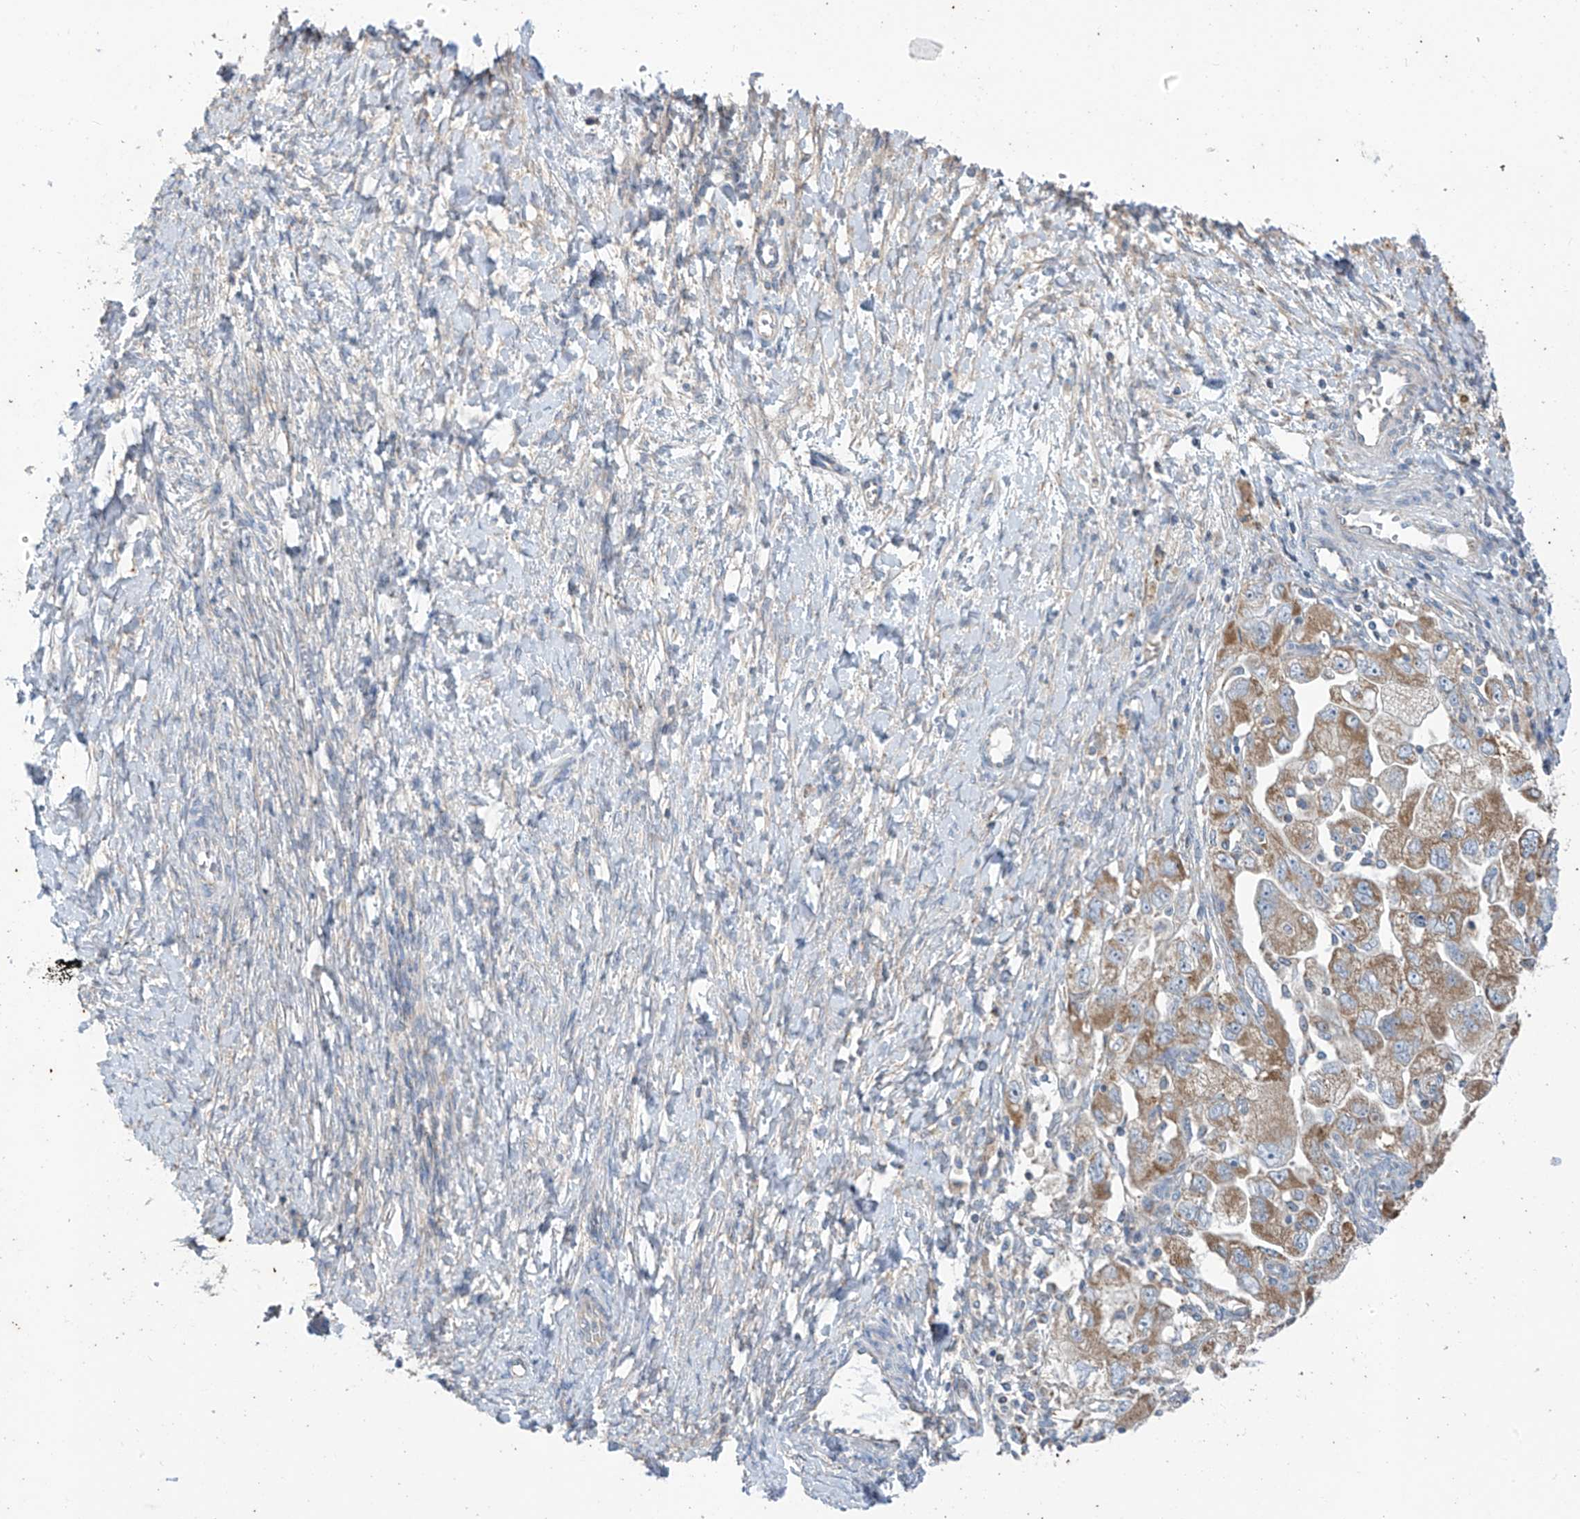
{"staining": {"intensity": "moderate", "quantity": ">75%", "location": "cytoplasmic/membranous"}, "tissue": "ovarian cancer", "cell_type": "Tumor cells", "image_type": "cancer", "snomed": [{"axis": "morphology", "description": "Carcinoma, NOS"}, {"axis": "morphology", "description": "Cystadenocarcinoma, serous, NOS"}, {"axis": "topography", "description": "Ovary"}], "caption": "The immunohistochemical stain shows moderate cytoplasmic/membranous staining in tumor cells of ovarian carcinoma tissue. (DAB (3,3'-diaminobenzidine) IHC with brightfield microscopy, high magnification).", "gene": "EOMES", "patient": {"sex": "female", "age": 69}}